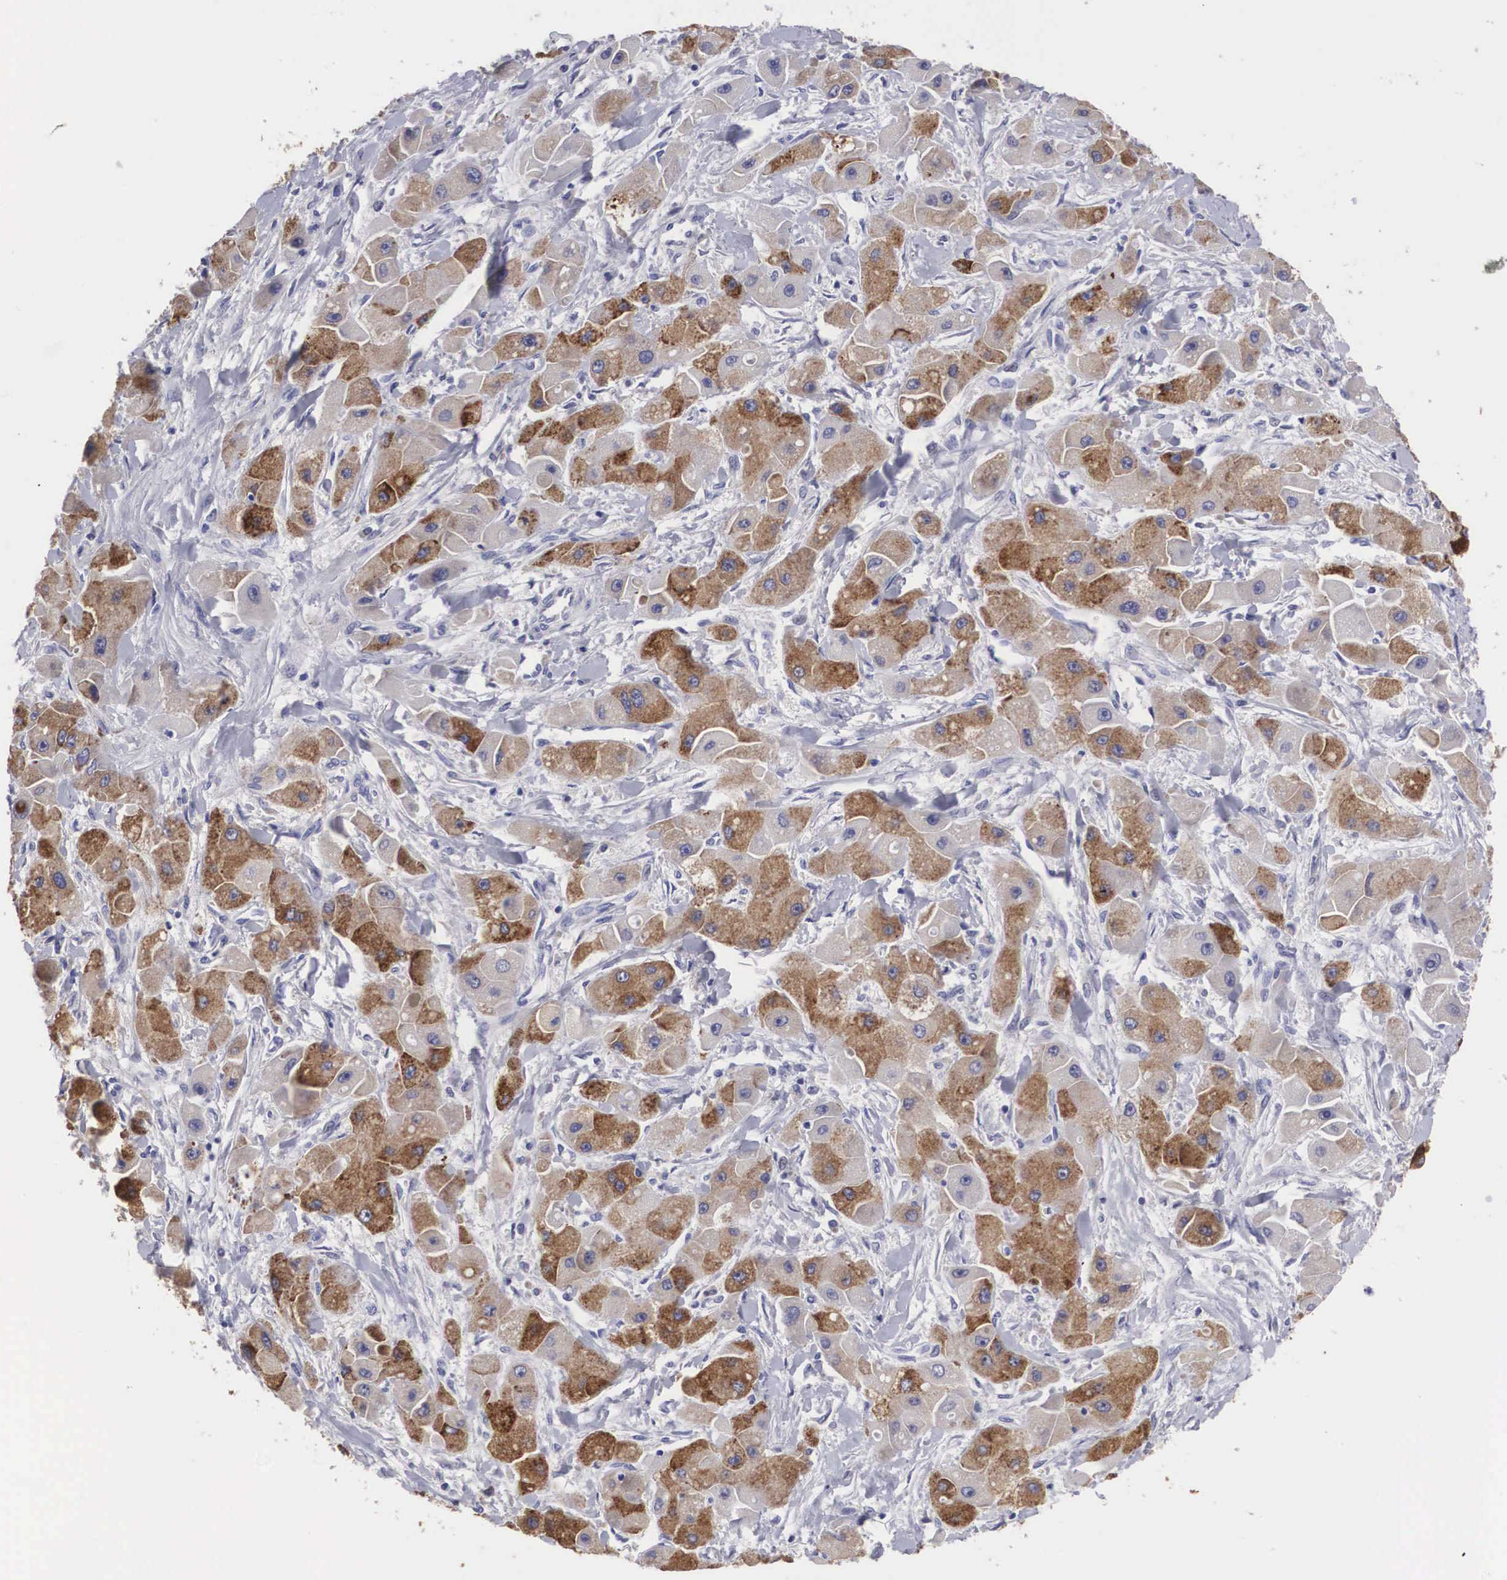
{"staining": {"intensity": "moderate", "quantity": ">75%", "location": "cytoplasmic/membranous"}, "tissue": "liver cancer", "cell_type": "Tumor cells", "image_type": "cancer", "snomed": [{"axis": "morphology", "description": "Carcinoma, Hepatocellular, NOS"}, {"axis": "topography", "description": "Liver"}], "caption": "Immunohistochemistry image of liver hepatocellular carcinoma stained for a protein (brown), which demonstrates medium levels of moderate cytoplasmic/membranous positivity in approximately >75% of tumor cells.", "gene": "ARMCX3", "patient": {"sex": "male", "age": 24}}